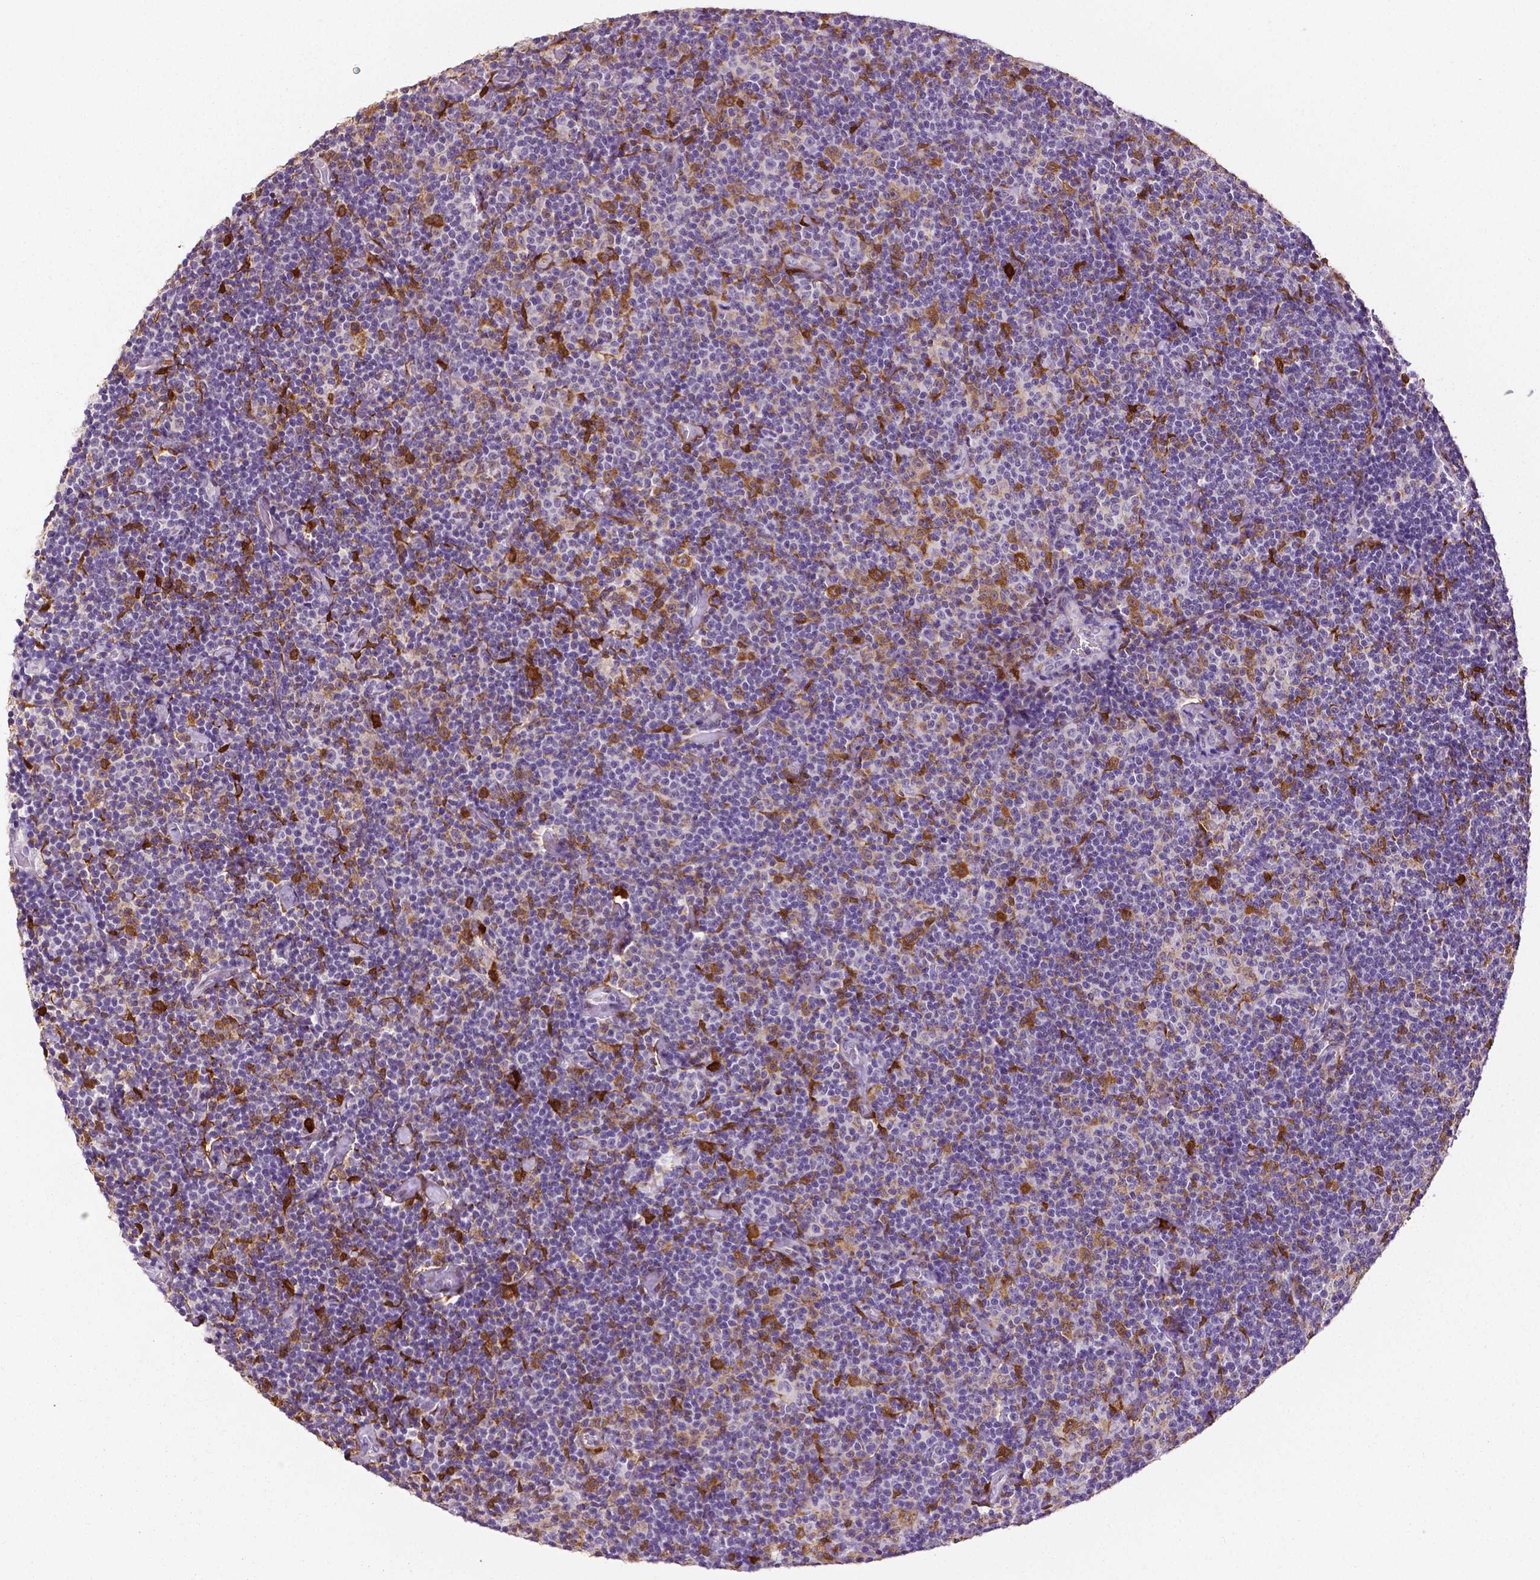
{"staining": {"intensity": "negative", "quantity": "none", "location": "none"}, "tissue": "lymphoma", "cell_type": "Tumor cells", "image_type": "cancer", "snomed": [{"axis": "morphology", "description": "Malignant lymphoma, non-Hodgkin's type, Low grade"}, {"axis": "topography", "description": "Lymph node"}], "caption": "This is an immunohistochemistry micrograph of low-grade malignant lymphoma, non-Hodgkin's type. There is no expression in tumor cells.", "gene": "PHGDH", "patient": {"sex": "male", "age": 81}}